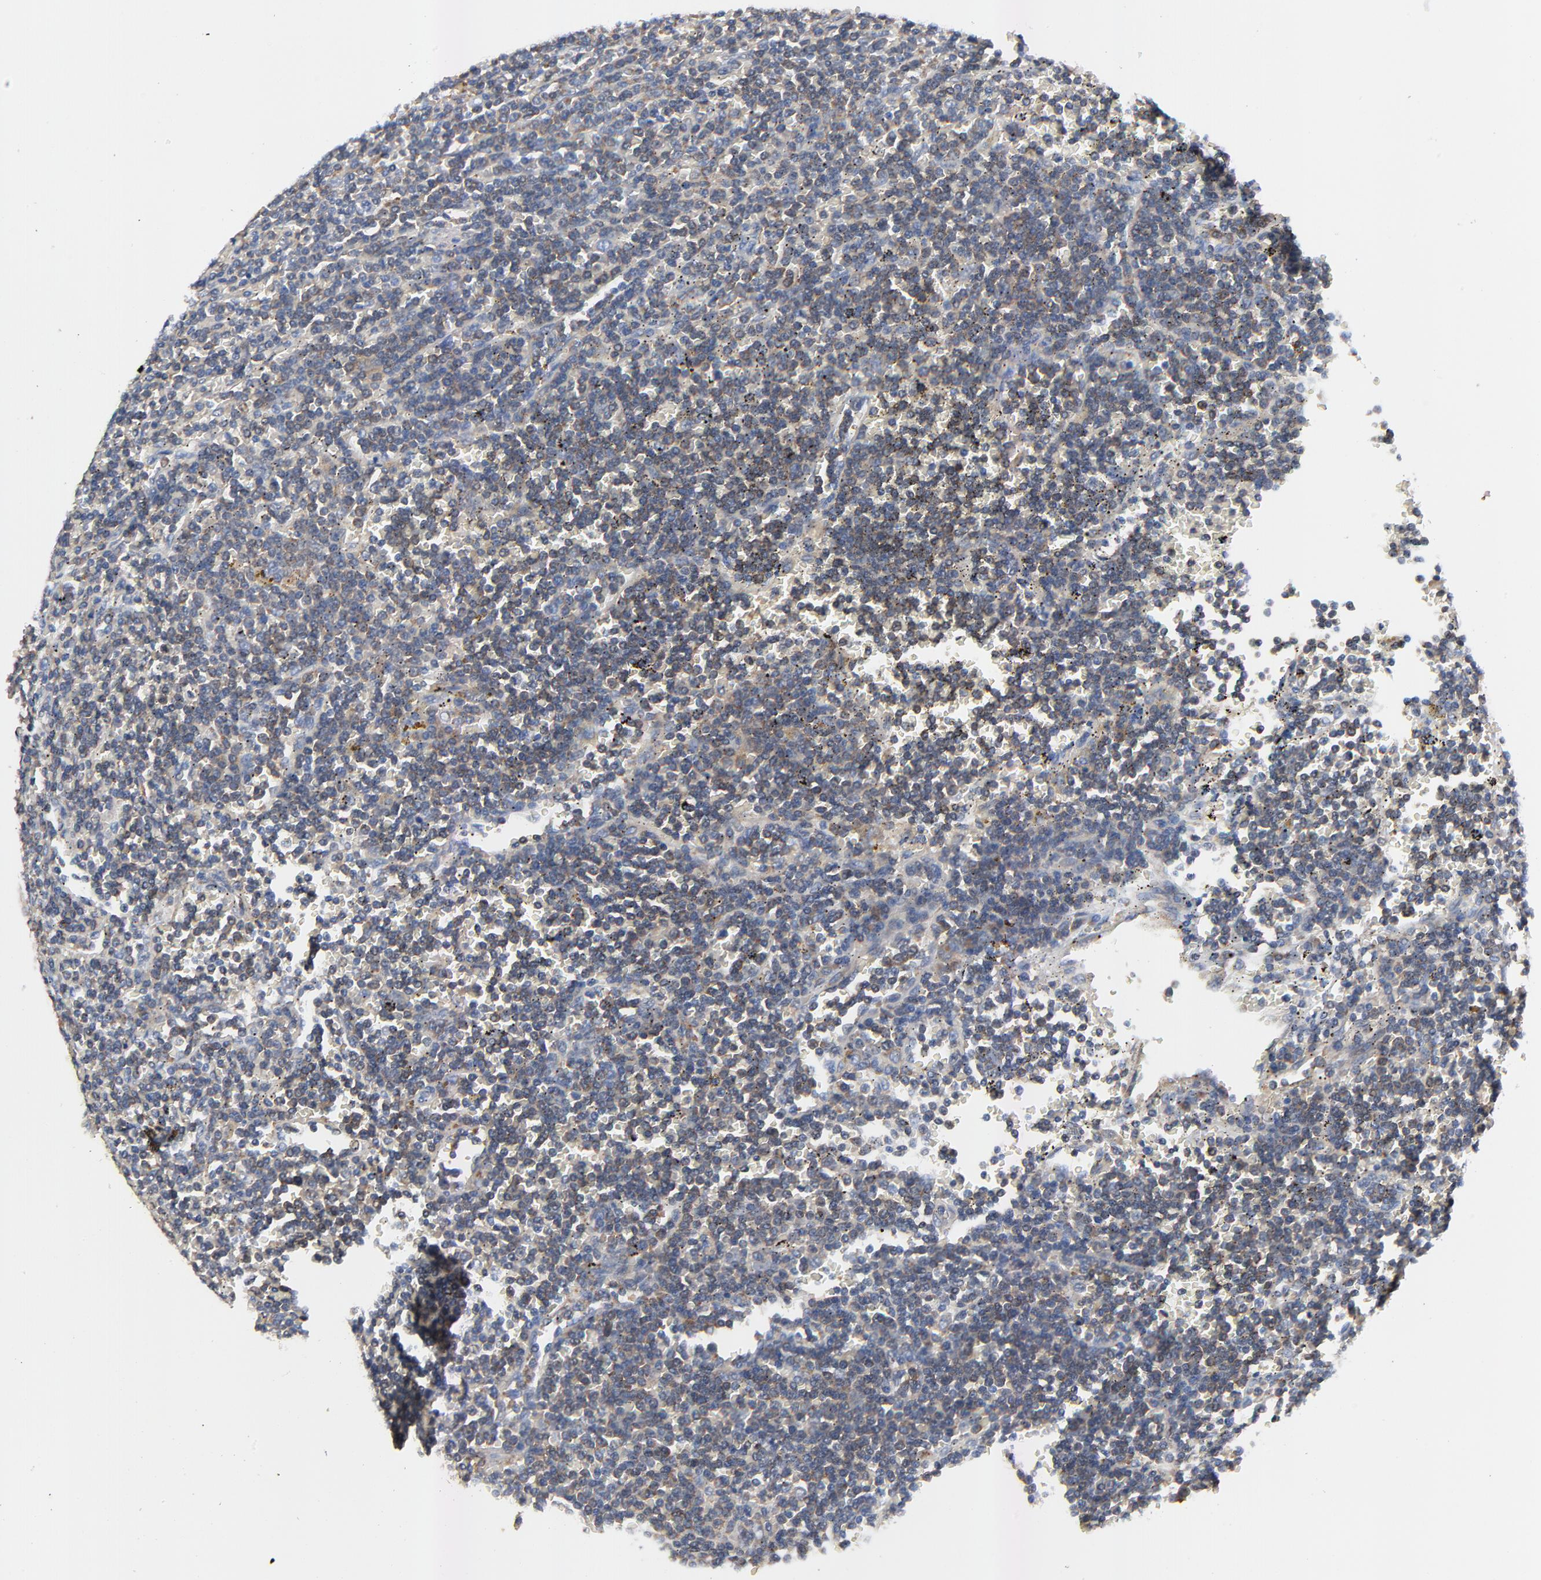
{"staining": {"intensity": "weak", "quantity": "25%-75%", "location": "cytoplasmic/membranous"}, "tissue": "lymphoma", "cell_type": "Tumor cells", "image_type": "cancer", "snomed": [{"axis": "morphology", "description": "Malignant lymphoma, non-Hodgkin's type, Low grade"}, {"axis": "topography", "description": "Spleen"}], "caption": "Immunohistochemistry of human lymphoma shows low levels of weak cytoplasmic/membranous expression in approximately 25%-75% of tumor cells.", "gene": "VAV2", "patient": {"sex": "male", "age": 80}}